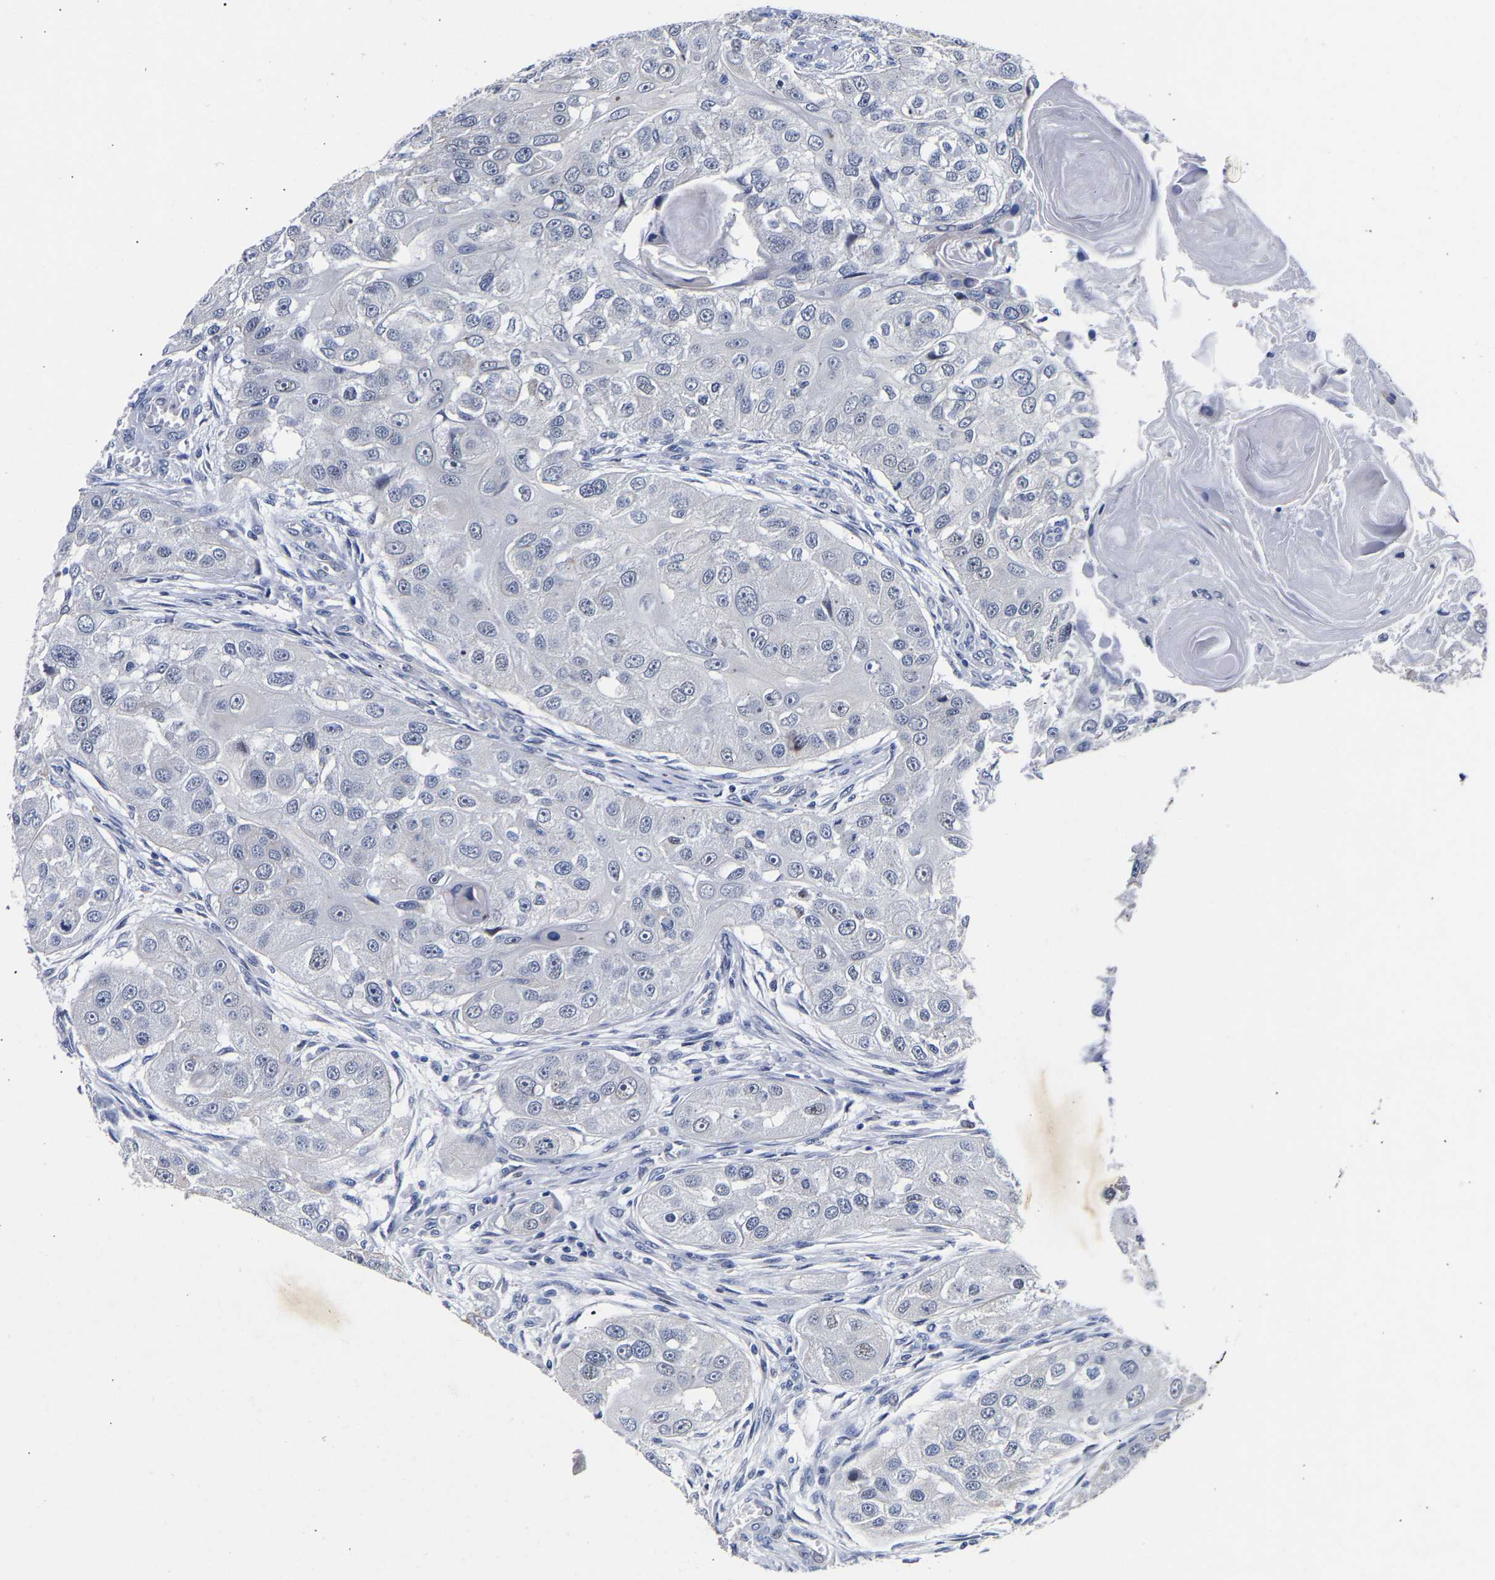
{"staining": {"intensity": "negative", "quantity": "none", "location": "none"}, "tissue": "head and neck cancer", "cell_type": "Tumor cells", "image_type": "cancer", "snomed": [{"axis": "morphology", "description": "Normal tissue, NOS"}, {"axis": "morphology", "description": "Squamous cell carcinoma, NOS"}, {"axis": "topography", "description": "Skeletal muscle"}, {"axis": "topography", "description": "Head-Neck"}], "caption": "Tumor cells show no significant protein staining in head and neck squamous cell carcinoma. (DAB (3,3'-diaminobenzidine) IHC visualized using brightfield microscopy, high magnification).", "gene": "CCDC6", "patient": {"sex": "male", "age": 51}}